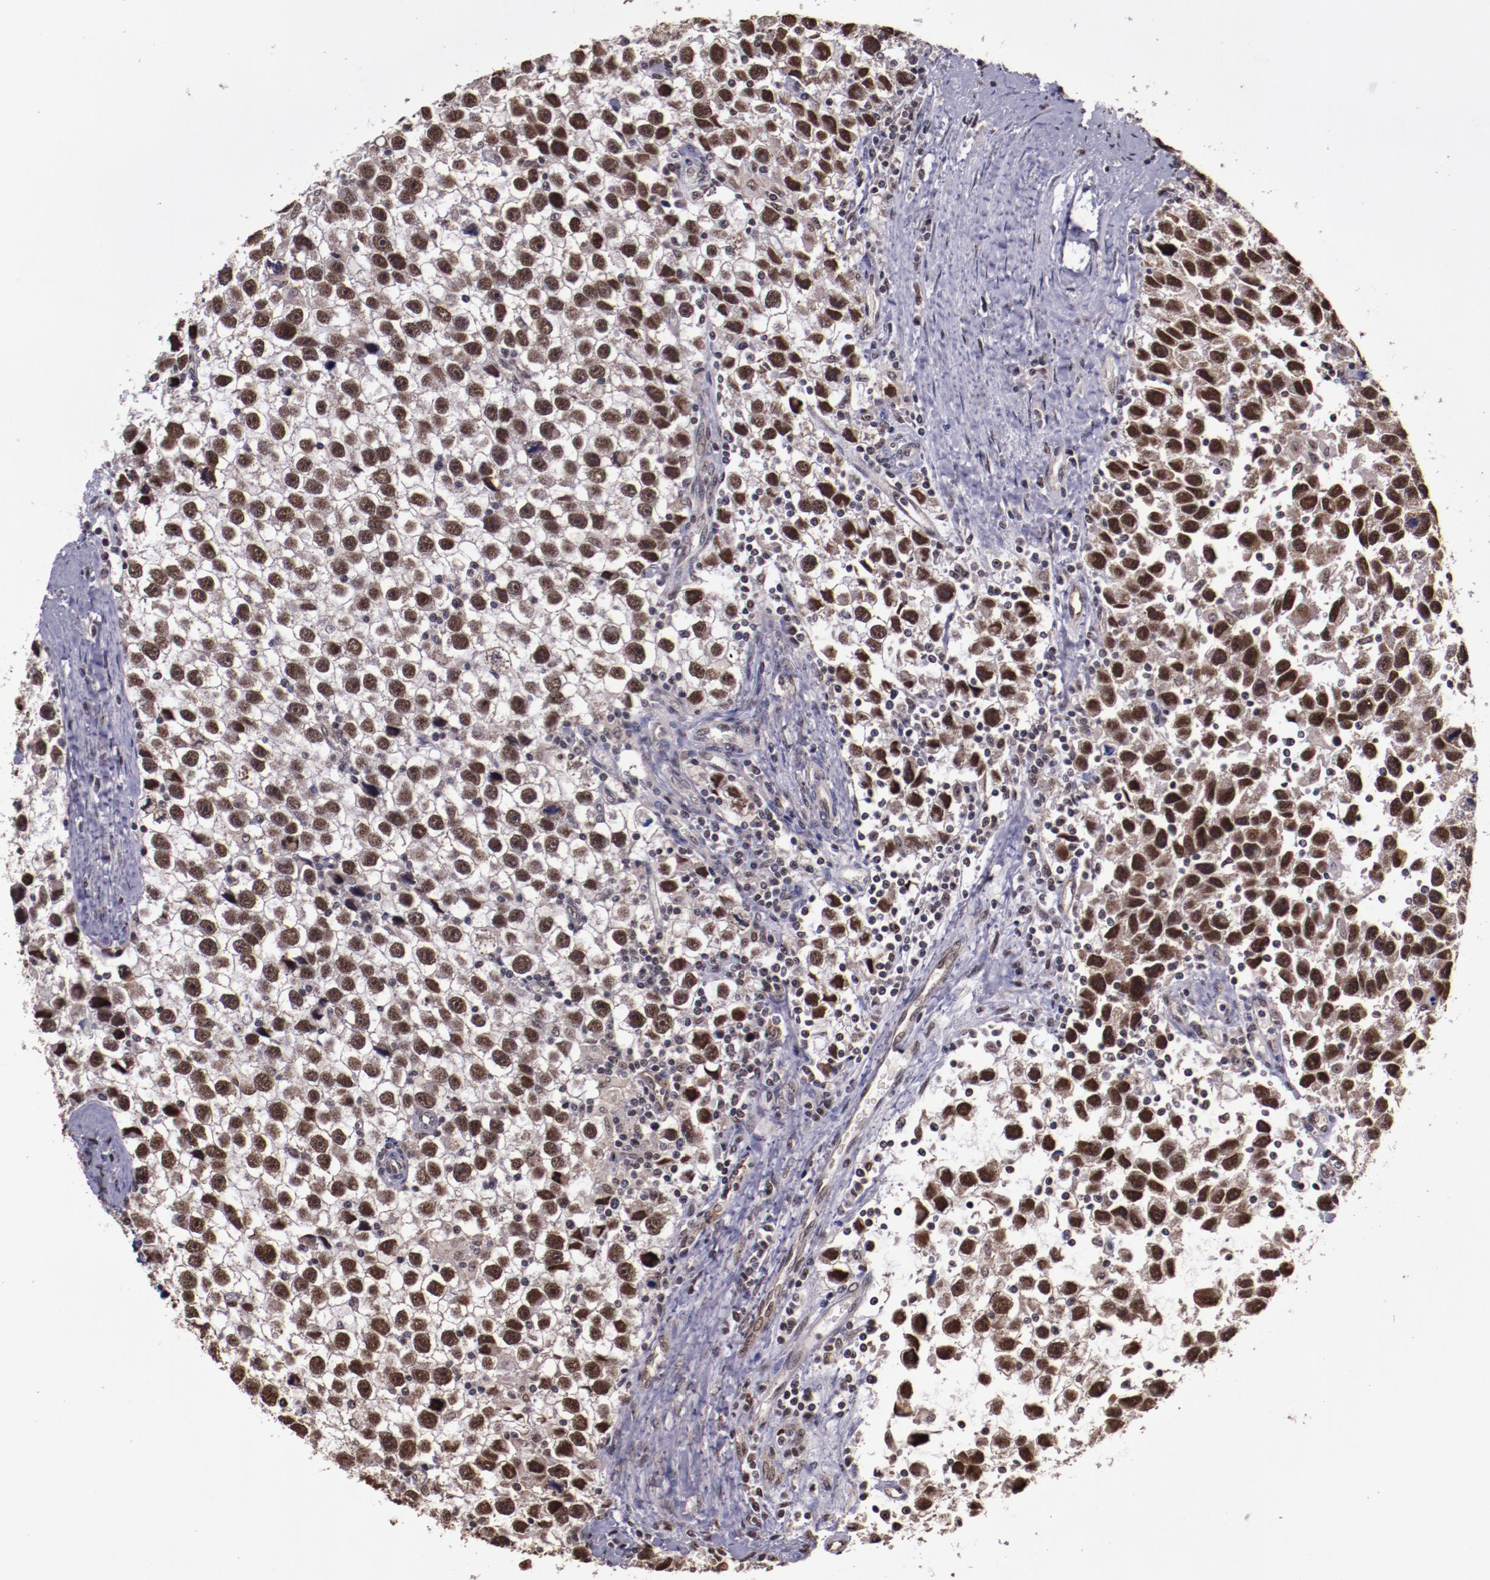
{"staining": {"intensity": "strong", "quantity": ">75%", "location": "cytoplasmic/membranous,nuclear"}, "tissue": "testis cancer", "cell_type": "Tumor cells", "image_type": "cancer", "snomed": [{"axis": "morphology", "description": "Seminoma, NOS"}, {"axis": "topography", "description": "Testis"}], "caption": "Immunohistochemical staining of testis cancer exhibits strong cytoplasmic/membranous and nuclear protein expression in about >75% of tumor cells.", "gene": "CECR2", "patient": {"sex": "male", "age": 43}}